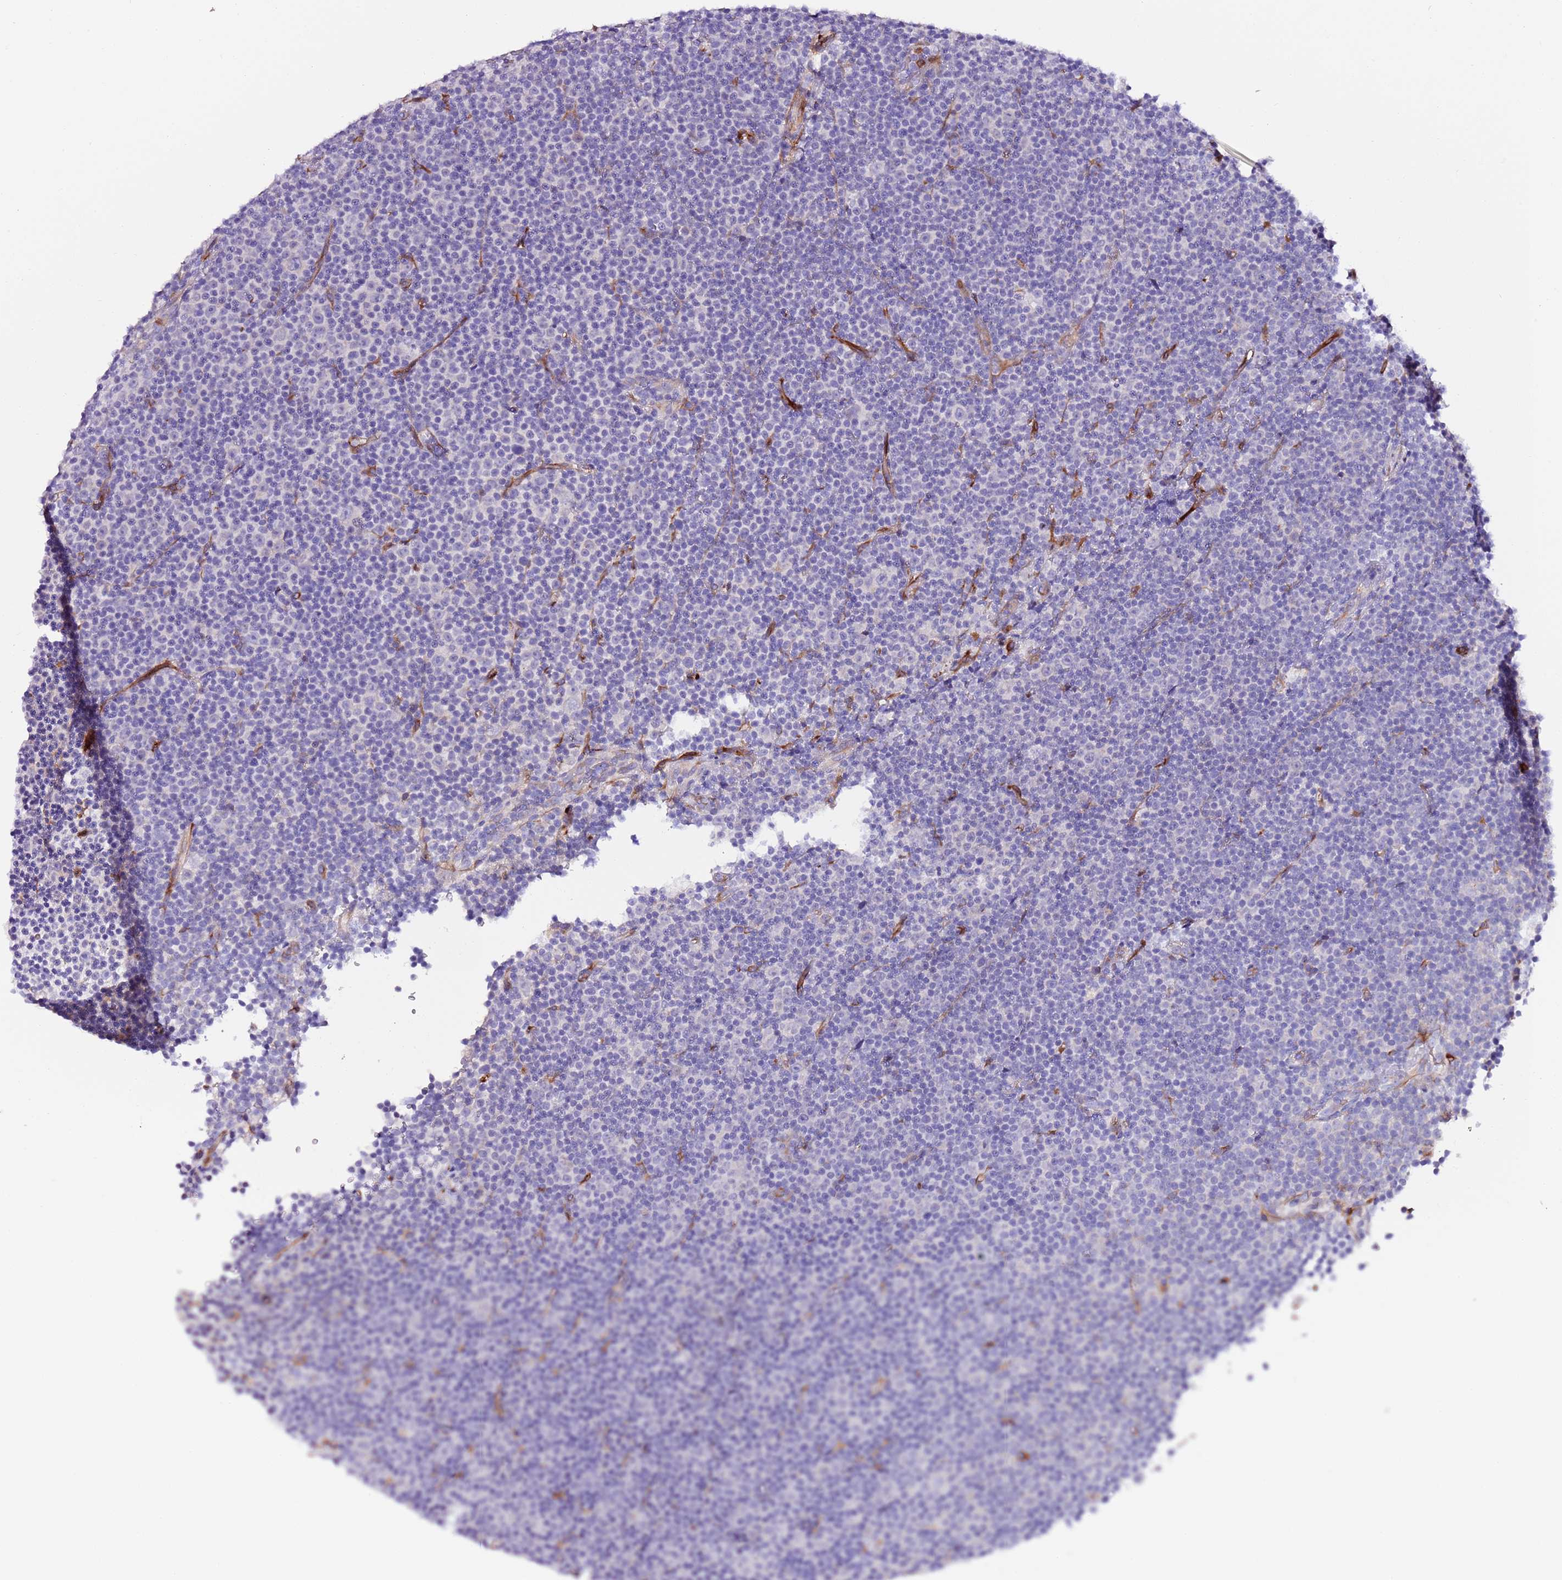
{"staining": {"intensity": "negative", "quantity": "none", "location": "none"}, "tissue": "lymphoma", "cell_type": "Tumor cells", "image_type": "cancer", "snomed": [{"axis": "morphology", "description": "Malignant lymphoma, non-Hodgkin's type, Low grade"}, {"axis": "topography", "description": "Lymph node"}], "caption": "A photomicrograph of malignant lymphoma, non-Hodgkin's type (low-grade) stained for a protein shows no brown staining in tumor cells. The staining is performed using DAB brown chromogen with nuclei counter-stained in using hematoxylin.", "gene": "FAM174C", "patient": {"sex": "female", "age": 67}}